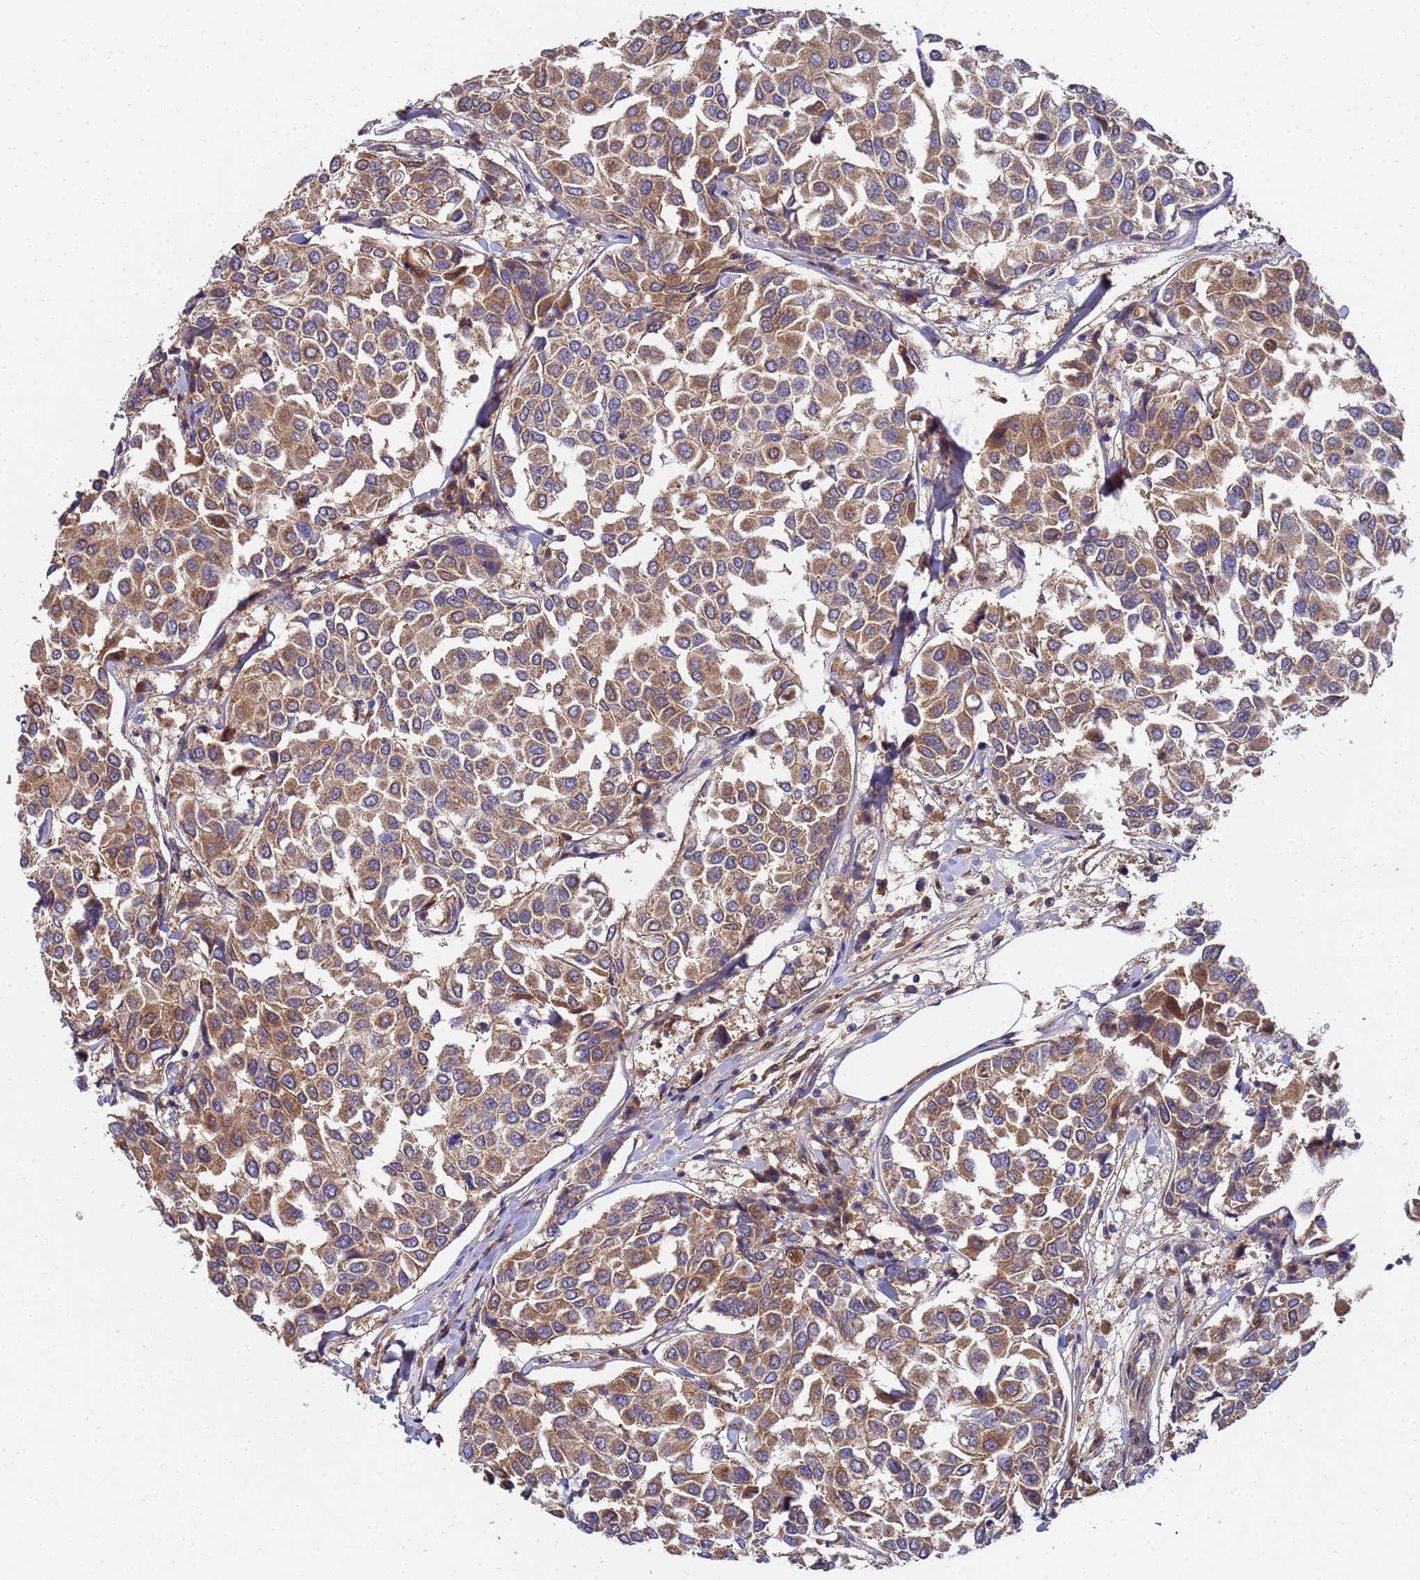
{"staining": {"intensity": "moderate", "quantity": ">75%", "location": "cytoplasmic/membranous"}, "tissue": "breast cancer", "cell_type": "Tumor cells", "image_type": "cancer", "snomed": [{"axis": "morphology", "description": "Duct carcinoma"}, {"axis": "topography", "description": "Breast"}], "caption": "Immunohistochemistry (DAB (3,3'-diaminobenzidine)) staining of human intraductal carcinoma (breast) exhibits moderate cytoplasmic/membranous protein expression in about >75% of tumor cells.", "gene": "C5orf34", "patient": {"sex": "female", "age": 55}}